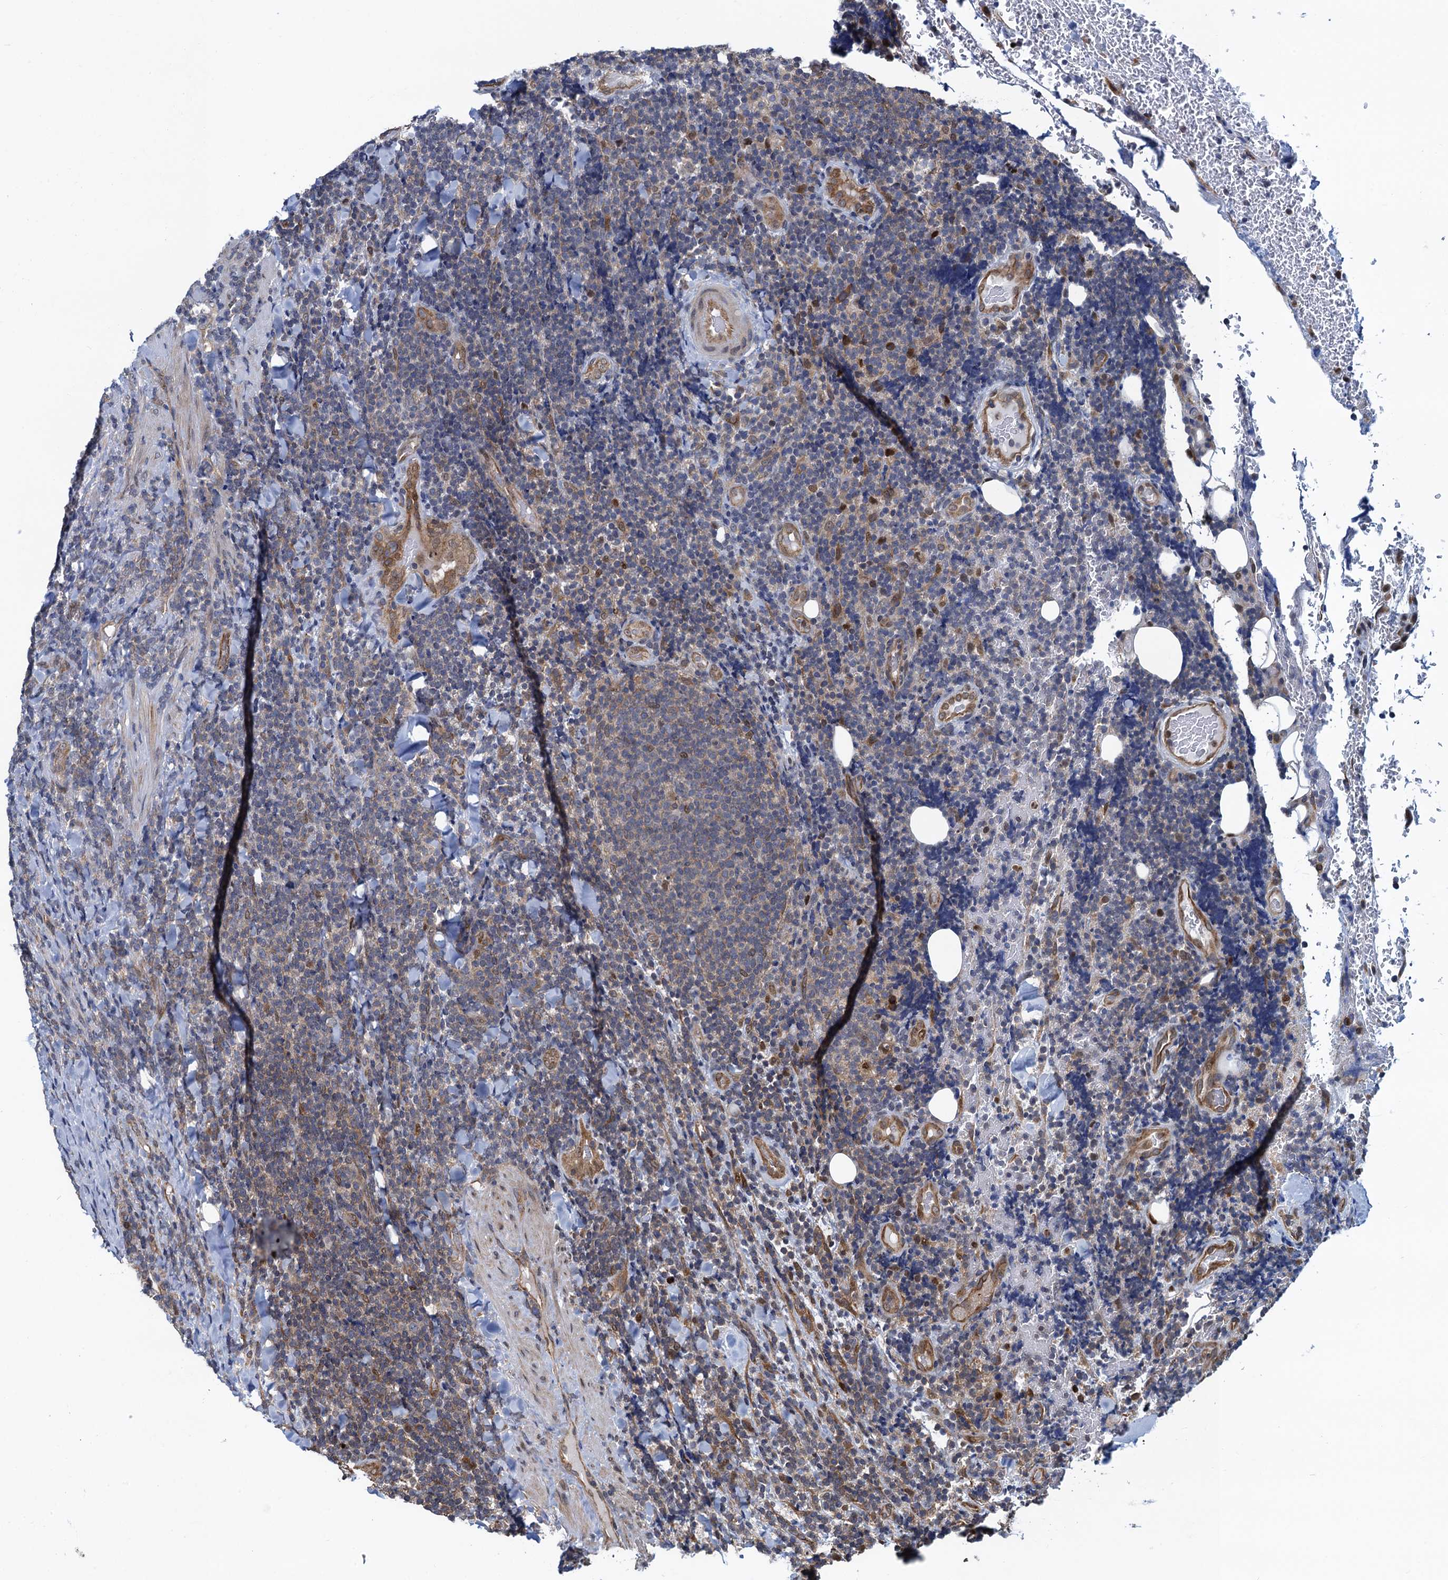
{"staining": {"intensity": "negative", "quantity": "none", "location": "none"}, "tissue": "lymphoma", "cell_type": "Tumor cells", "image_type": "cancer", "snomed": [{"axis": "morphology", "description": "Malignant lymphoma, non-Hodgkin's type, Low grade"}, {"axis": "topography", "description": "Lymph node"}], "caption": "Malignant lymphoma, non-Hodgkin's type (low-grade) stained for a protein using immunohistochemistry reveals no positivity tumor cells.", "gene": "RNF125", "patient": {"sex": "male", "age": 66}}